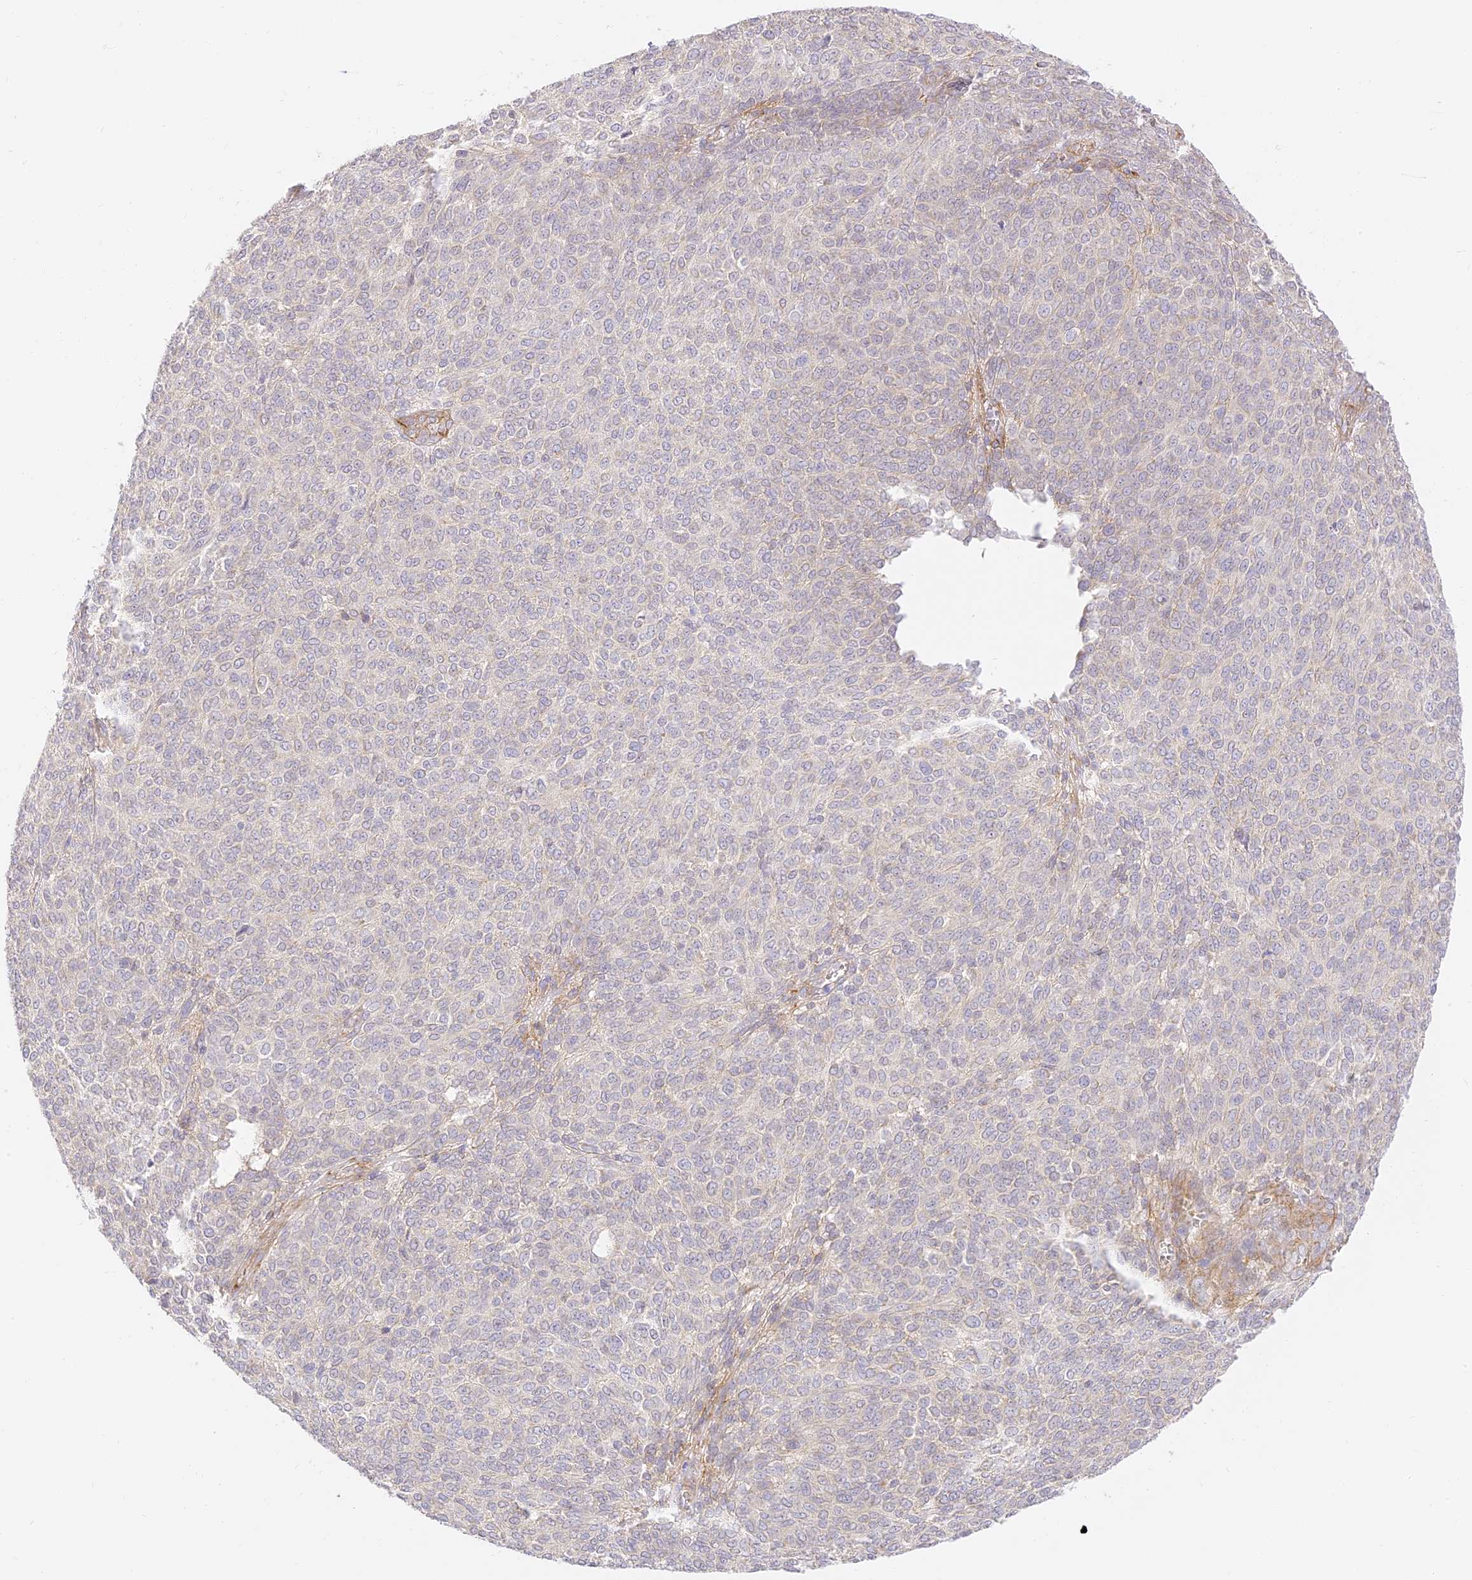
{"staining": {"intensity": "weak", "quantity": "<25%", "location": "cytoplasmic/membranous"}, "tissue": "melanoma", "cell_type": "Tumor cells", "image_type": "cancer", "snomed": [{"axis": "morphology", "description": "Malignant melanoma, NOS"}, {"axis": "topography", "description": "Skin"}], "caption": "A micrograph of human malignant melanoma is negative for staining in tumor cells.", "gene": "LRRC15", "patient": {"sex": "male", "age": 73}}